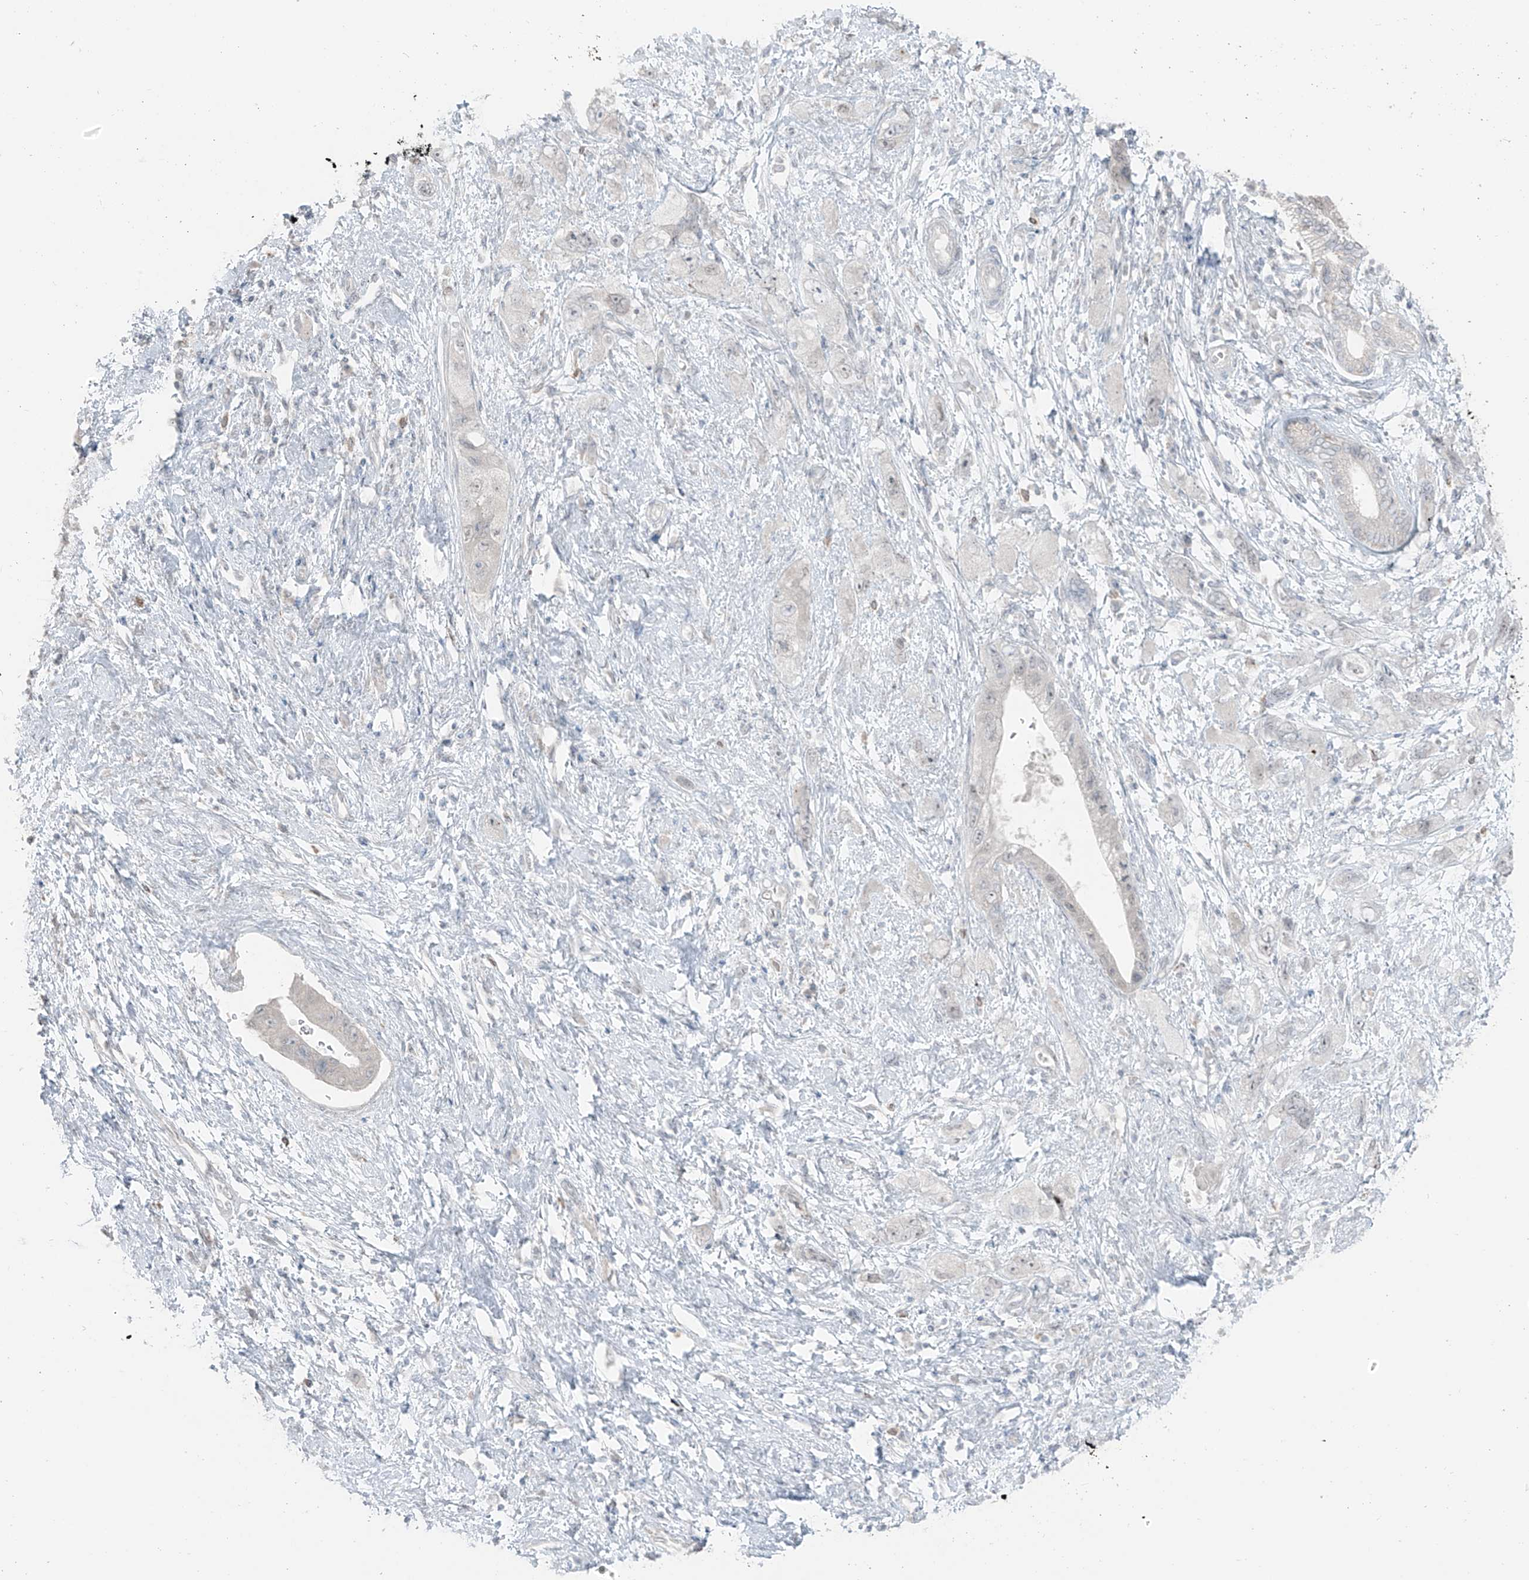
{"staining": {"intensity": "negative", "quantity": "none", "location": "none"}, "tissue": "pancreatic cancer", "cell_type": "Tumor cells", "image_type": "cancer", "snomed": [{"axis": "morphology", "description": "Adenocarcinoma, NOS"}, {"axis": "topography", "description": "Pancreas"}], "caption": "High power microscopy image of an immunohistochemistry photomicrograph of pancreatic adenocarcinoma, revealing no significant staining in tumor cells.", "gene": "PRDM6", "patient": {"sex": "female", "age": 73}}